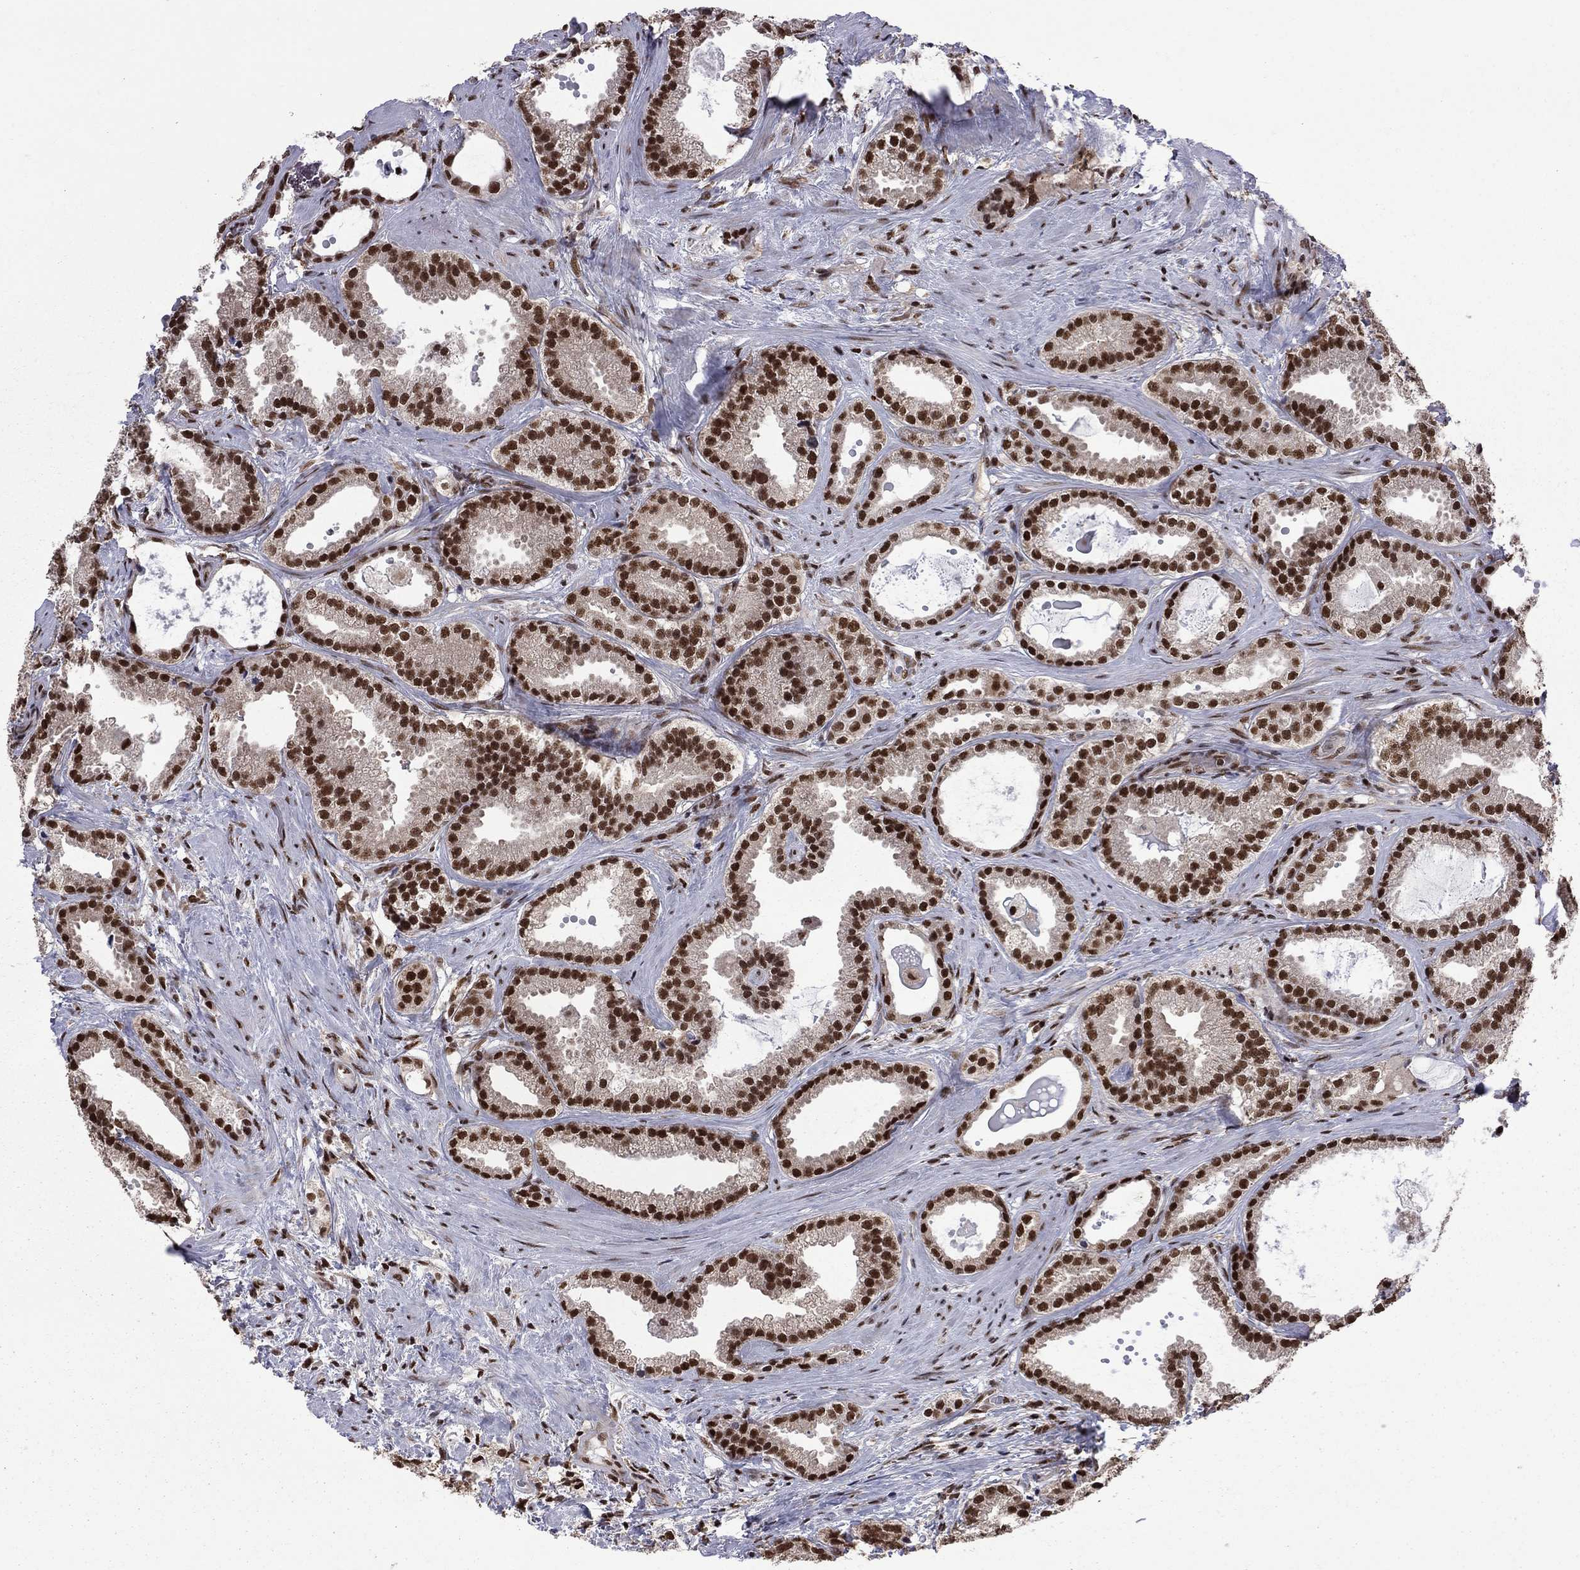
{"staining": {"intensity": "strong", "quantity": ">75%", "location": "nuclear"}, "tissue": "prostate cancer", "cell_type": "Tumor cells", "image_type": "cancer", "snomed": [{"axis": "morphology", "description": "Adenocarcinoma, NOS"}, {"axis": "morphology", "description": "Adenocarcinoma, High grade"}, {"axis": "topography", "description": "Prostate"}], "caption": "A brown stain shows strong nuclear staining of a protein in human high-grade adenocarcinoma (prostate) tumor cells.", "gene": "MED25", "patient": {"sex": "male", "age": 64}}